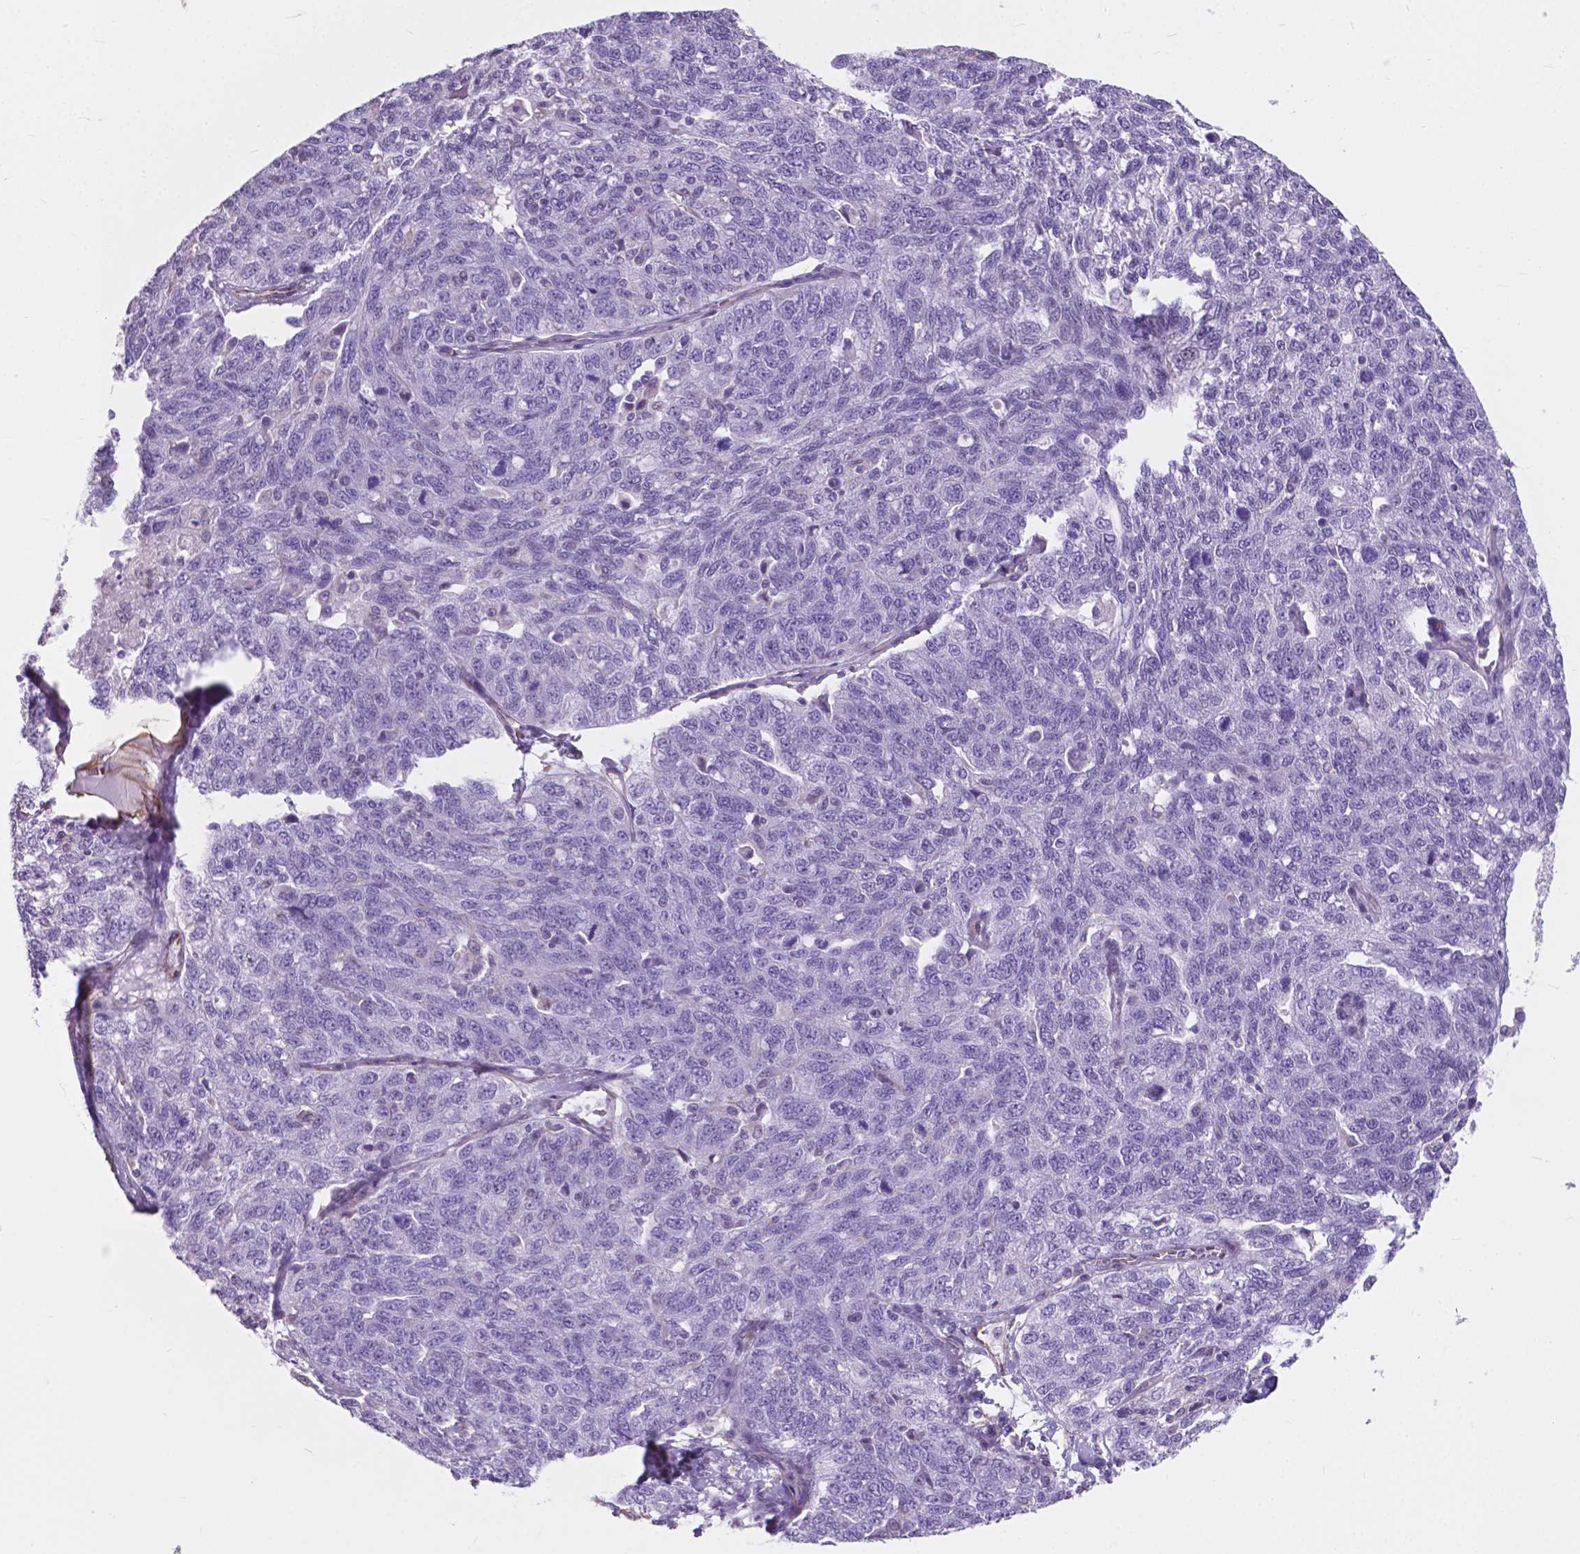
{"staining": {"intensity": "negative", "quantity": "none", "location": "none"}, "tissue": "ovarian cancer", "cell_type": "Tumor cells", "image_type": "cancer", "snomed": [{"axis": "morphology", "description": "Cystadenocarcinoma, serous, NOS"}, {"axis": "topography", "description": "Ovary"}], "caption": "Ovarian cancer was stained to show a protein in brown. There is no significant positivity in tumor cells.", "gene": "AMOT", "patient": {"sex": "female", "age": 71}}